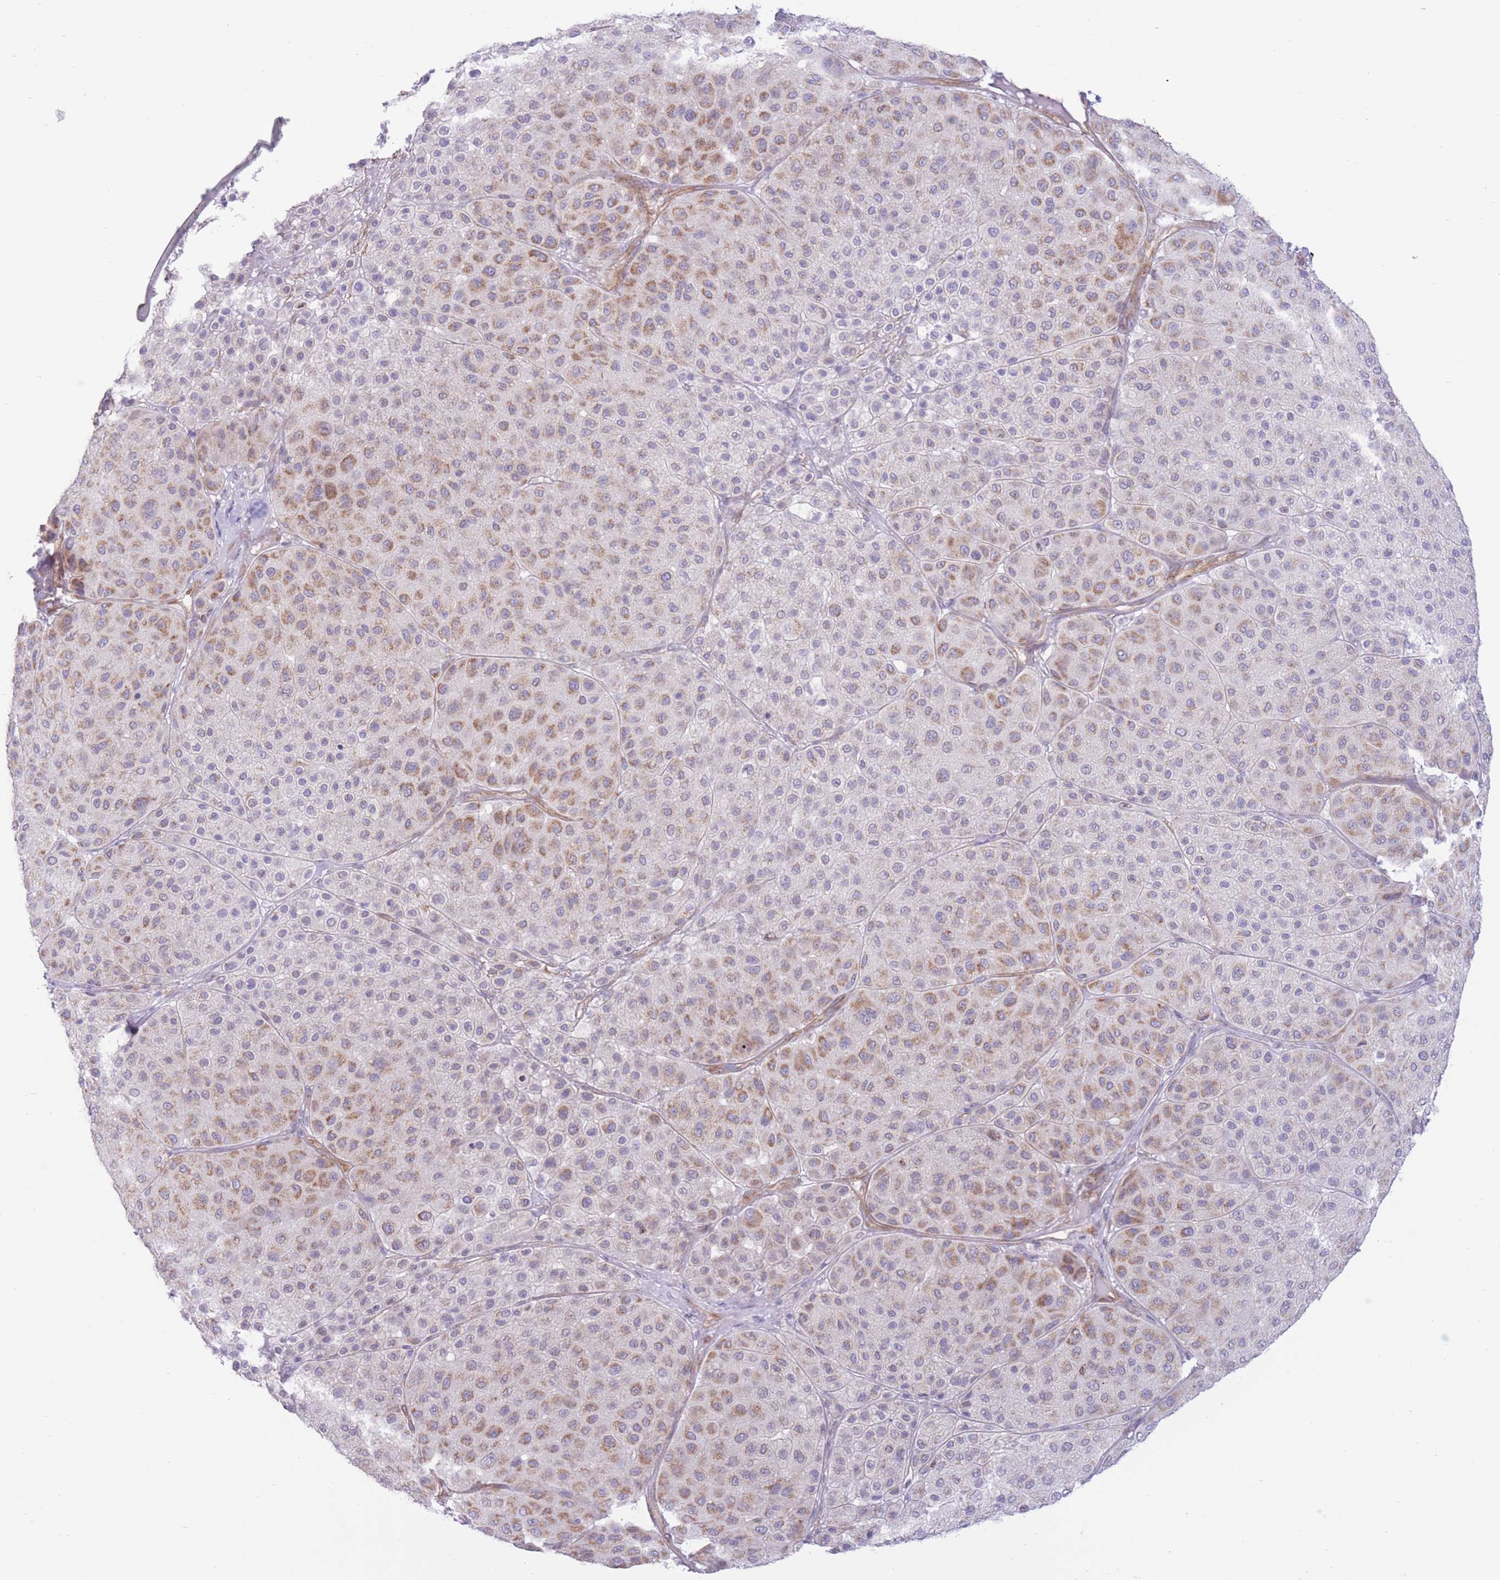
{"staining": {"intensity": "moderate", "quantity": "25%-75%", "location": "cytoplasmic/membranous"}, "tissue": "melanoma", "cell_type": "Tumor cells", "image_type": "cancer", "snomed": [{"axis": "morphology", "description": "Malignant melanoma, Metastatic site"}, {"axis": "topography", "description": "Smooth muscle"}], "caption": "A histopathology image of malignant melanoma (metastatic site) stained for a protein reveals moderate cytoplasmic/membranous brown staining in tumor cells.", "gene": "MRPS31", "patient": {"sex": "male", "age": 41}}